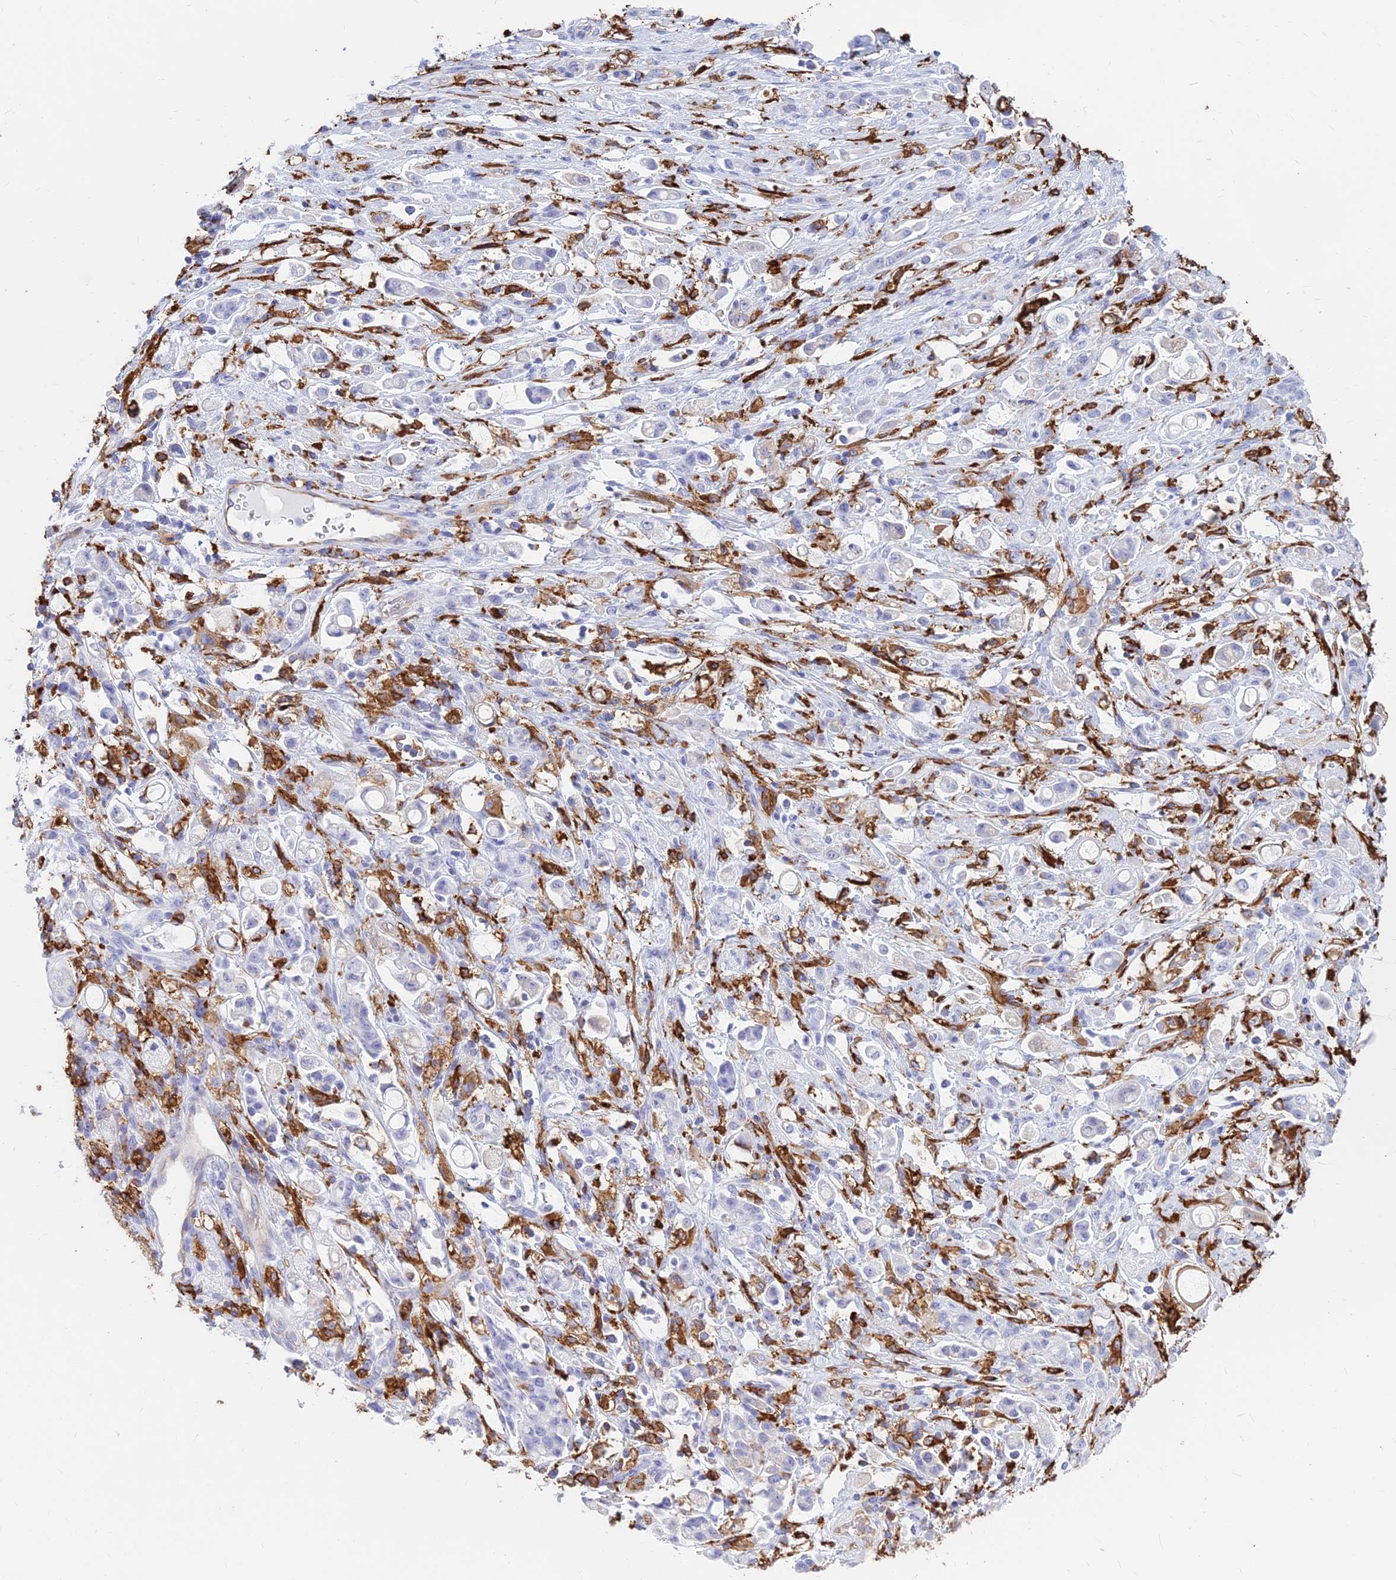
{"staining": {"intensity": "negative", "quantity": "none", "location": "none"}, "tissue": "stomach cancer", "cell_type": "Tumor cells", "image_type": "cancer", "snomed": [{"axis": "morphology", "description": "Adenocarcinoma, NOS"}, {"axis": "topography", "description": "Stomach"}], "caption": "This micrograph is of adenocarcinoma (stomach) stained with immunohistochemistry (IHC) to label a protein in brown with the nuclei are counter-stained blue. There is no positivity in tumor cells.", "gene": "HLA-DRB1", "patient": {"sex": "female", "age": 60}}